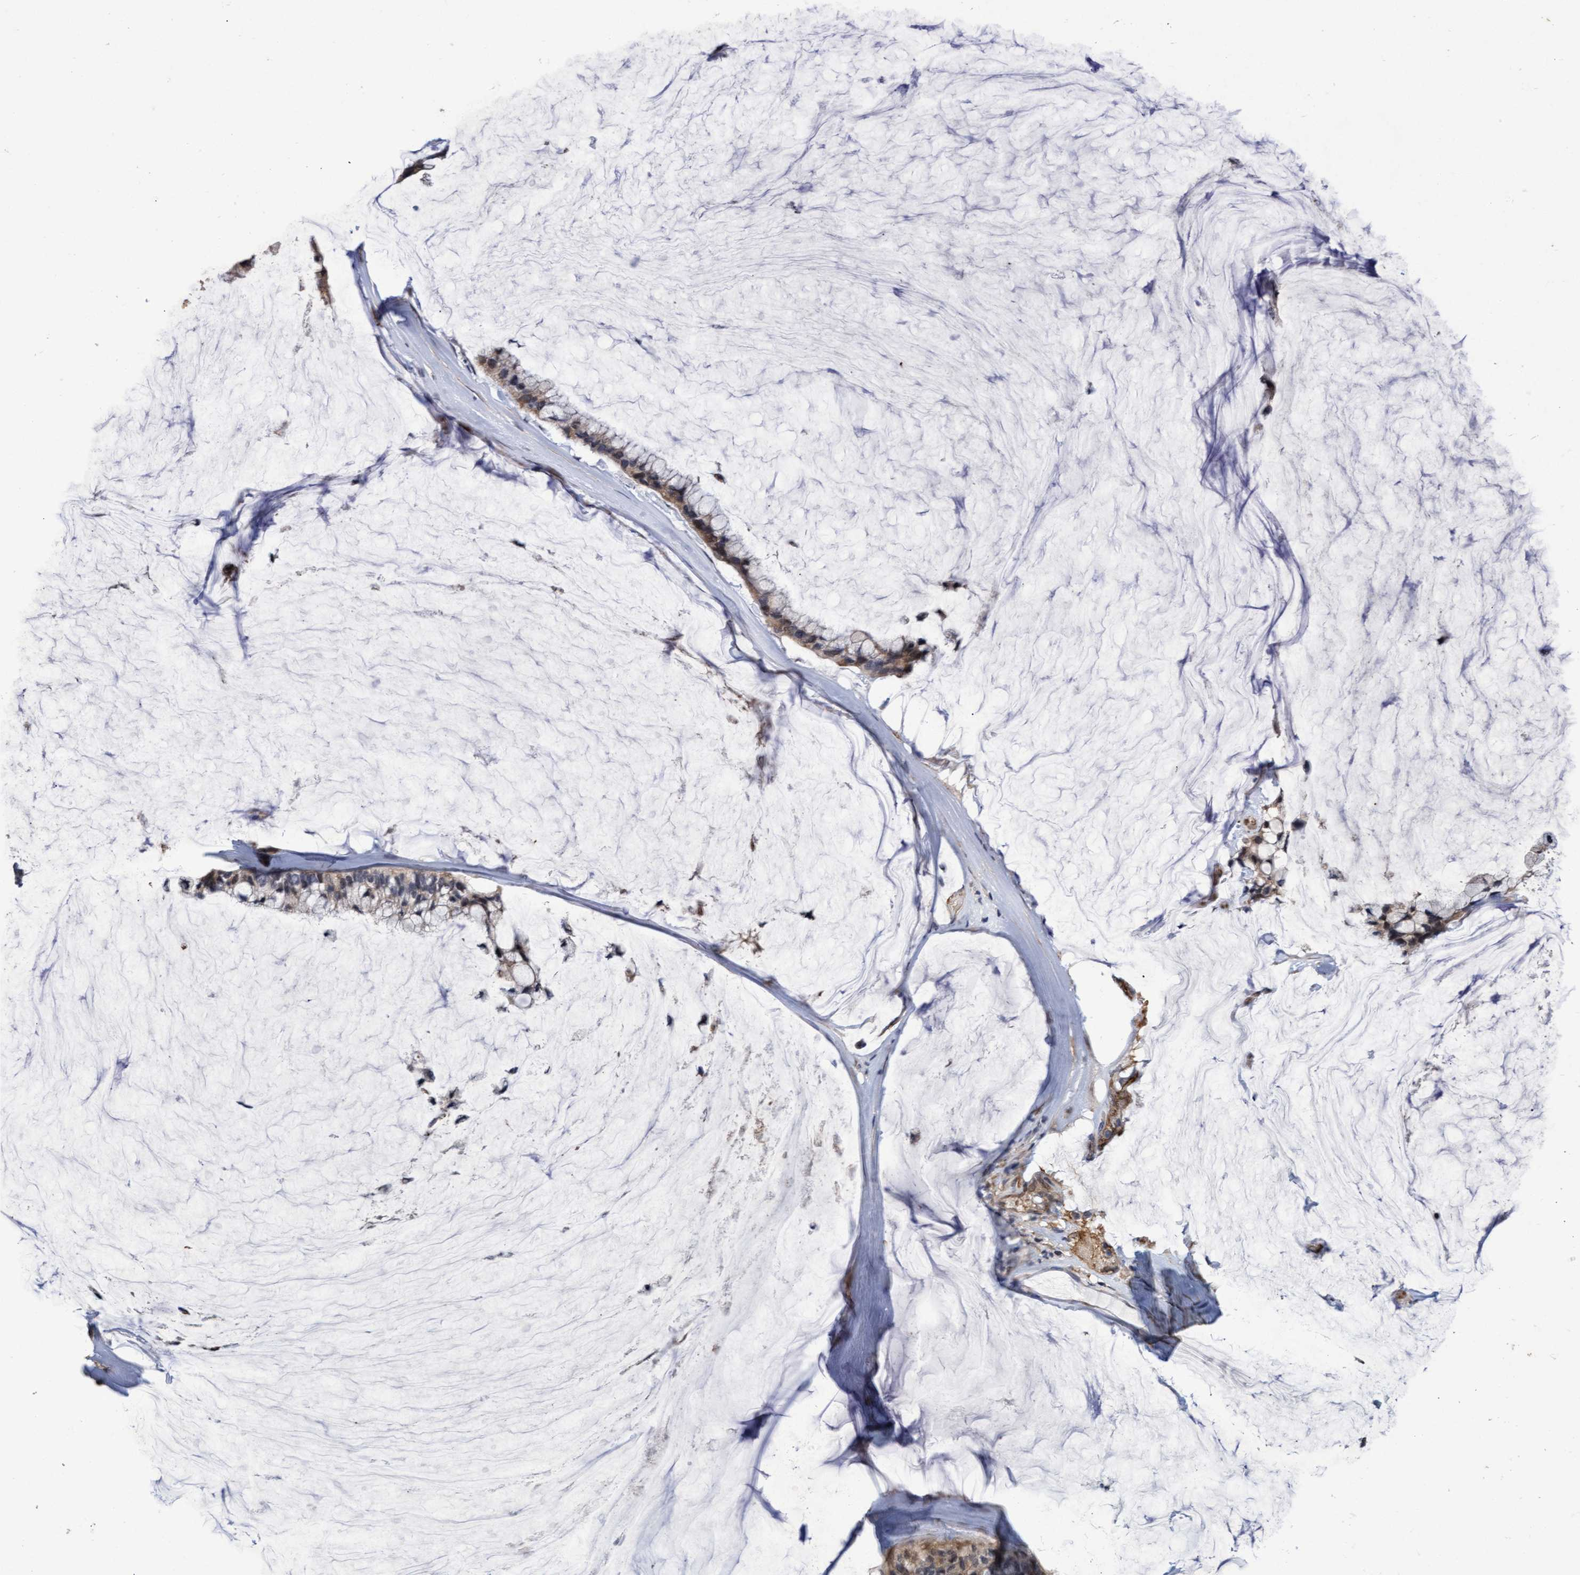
{"staining": {"intensity": "weak", "quantity": ">75%", "location": "cytoplasmic/membranous"}, "tissue": "ovarian cancer", "cell_type": "Tumor cells", "image_type": "cancer", "snomed": [{"axis": "morphology", "description": "Cystadenocarcinoma, mucinous, NOS"}, {"axis": "topography", "description": "Ovary"}], "caption": "A histopathology image showing weak cytoplasmic/membranous expression in approximately >75% of tumor cells in ovarian mucinous cystadenocarcinoma, as visualized by brown immunohistochemical staining.", "gene": "ZNF750", "patient": {"sex": "female", "age": 39}}